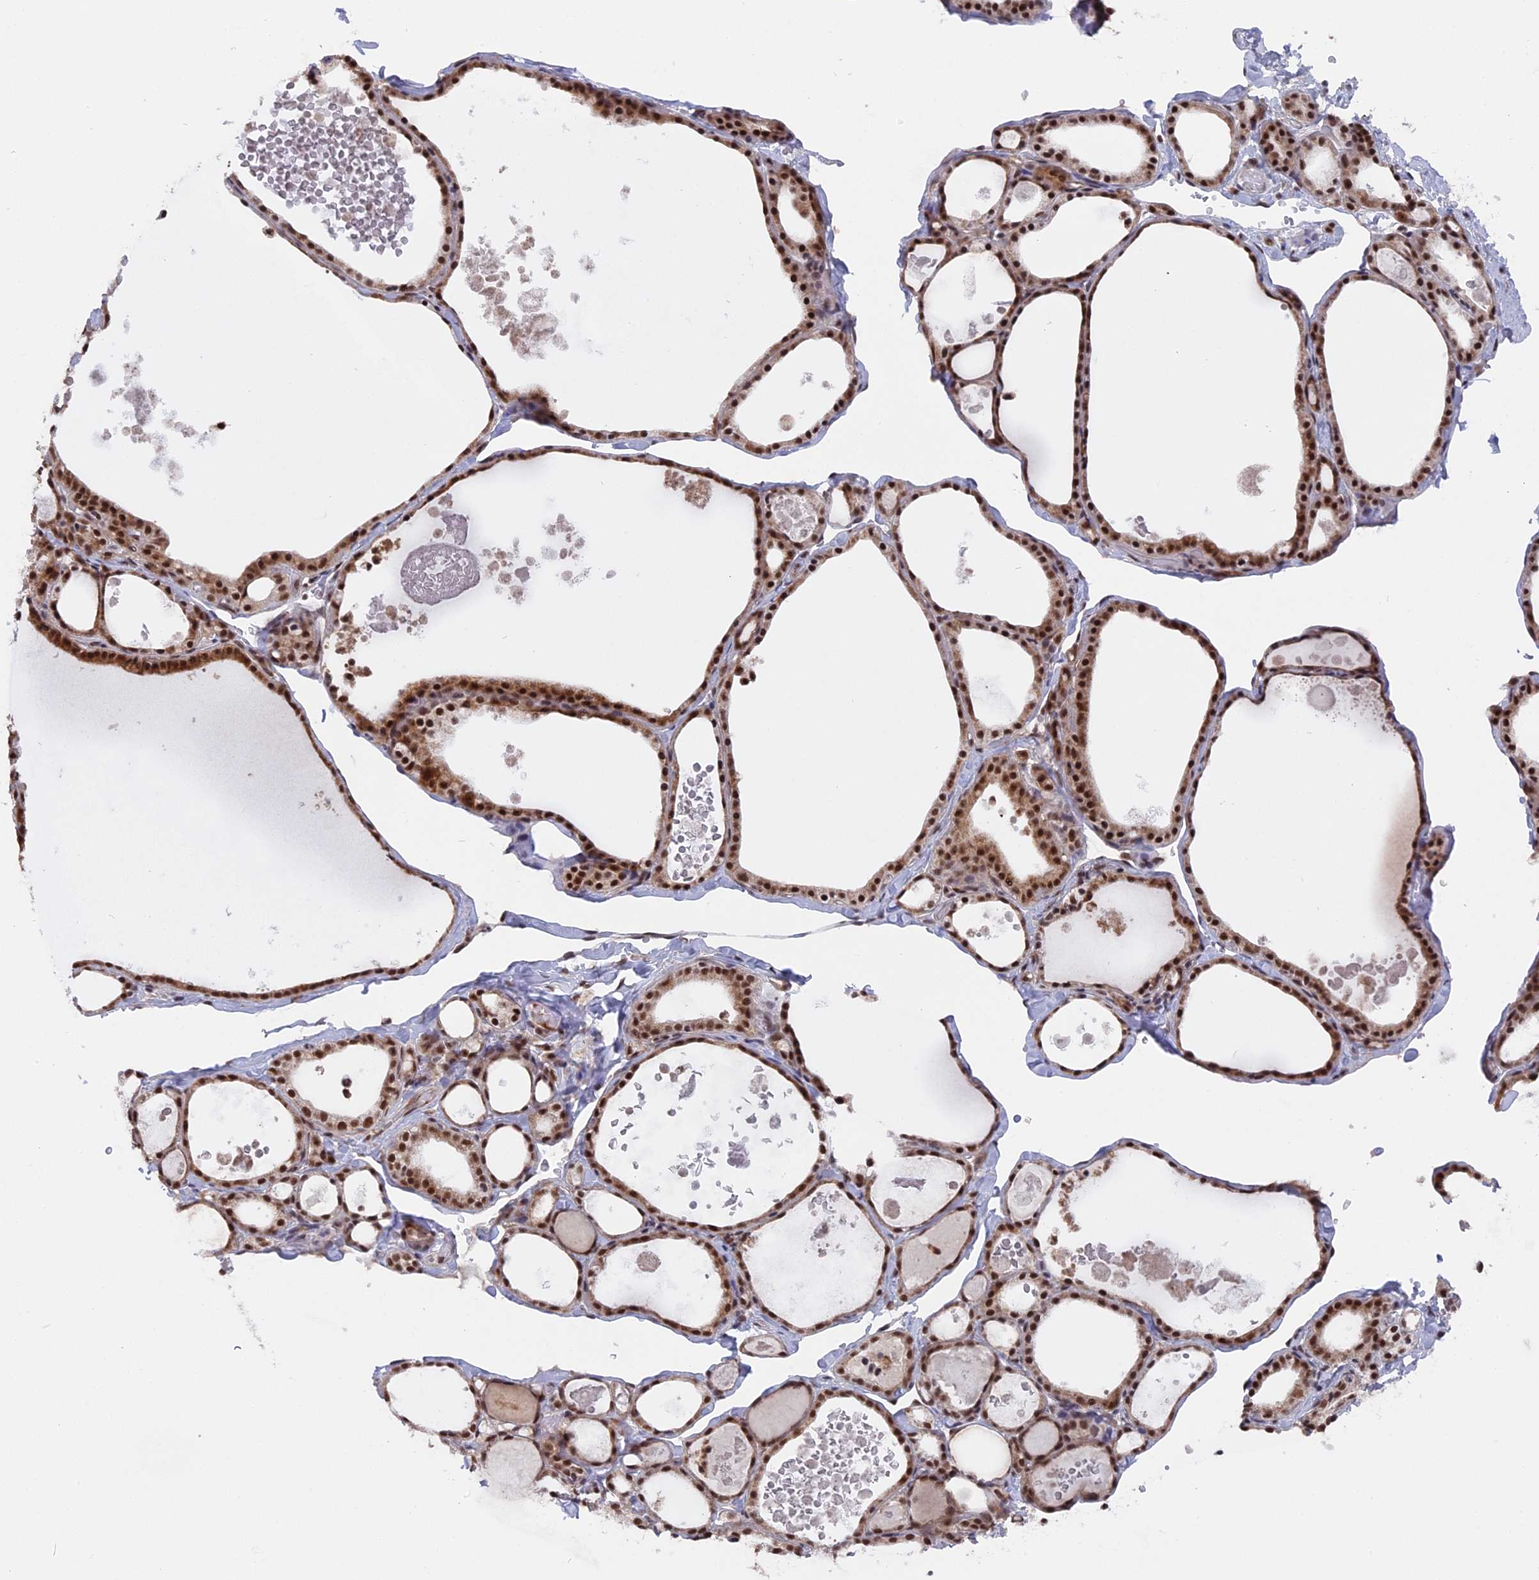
{"staining": {"intensity": "strong", "quantity": ">75%", "location": "cytoplasmic/membranous,nuclear"}, "tissue": "thyroid gland", "cell_type": "Glandular cells", "image_type": "normal", "snomed": [{"axis": "morphology", "description": "Normal tissue, NOS"}, {"axis": "topography", "description": "Thyroid gland"}], "caption": "IHC of normal thyroid gland shows high levels of strong cytoplasmic/membranous,nuclear staining in approximately >75% of glandular cells. The protein is shown in brown color, while the nuclei are stained blue.", "gene": "SF3A2", "patient": {"sex": "male", "age": 56}}